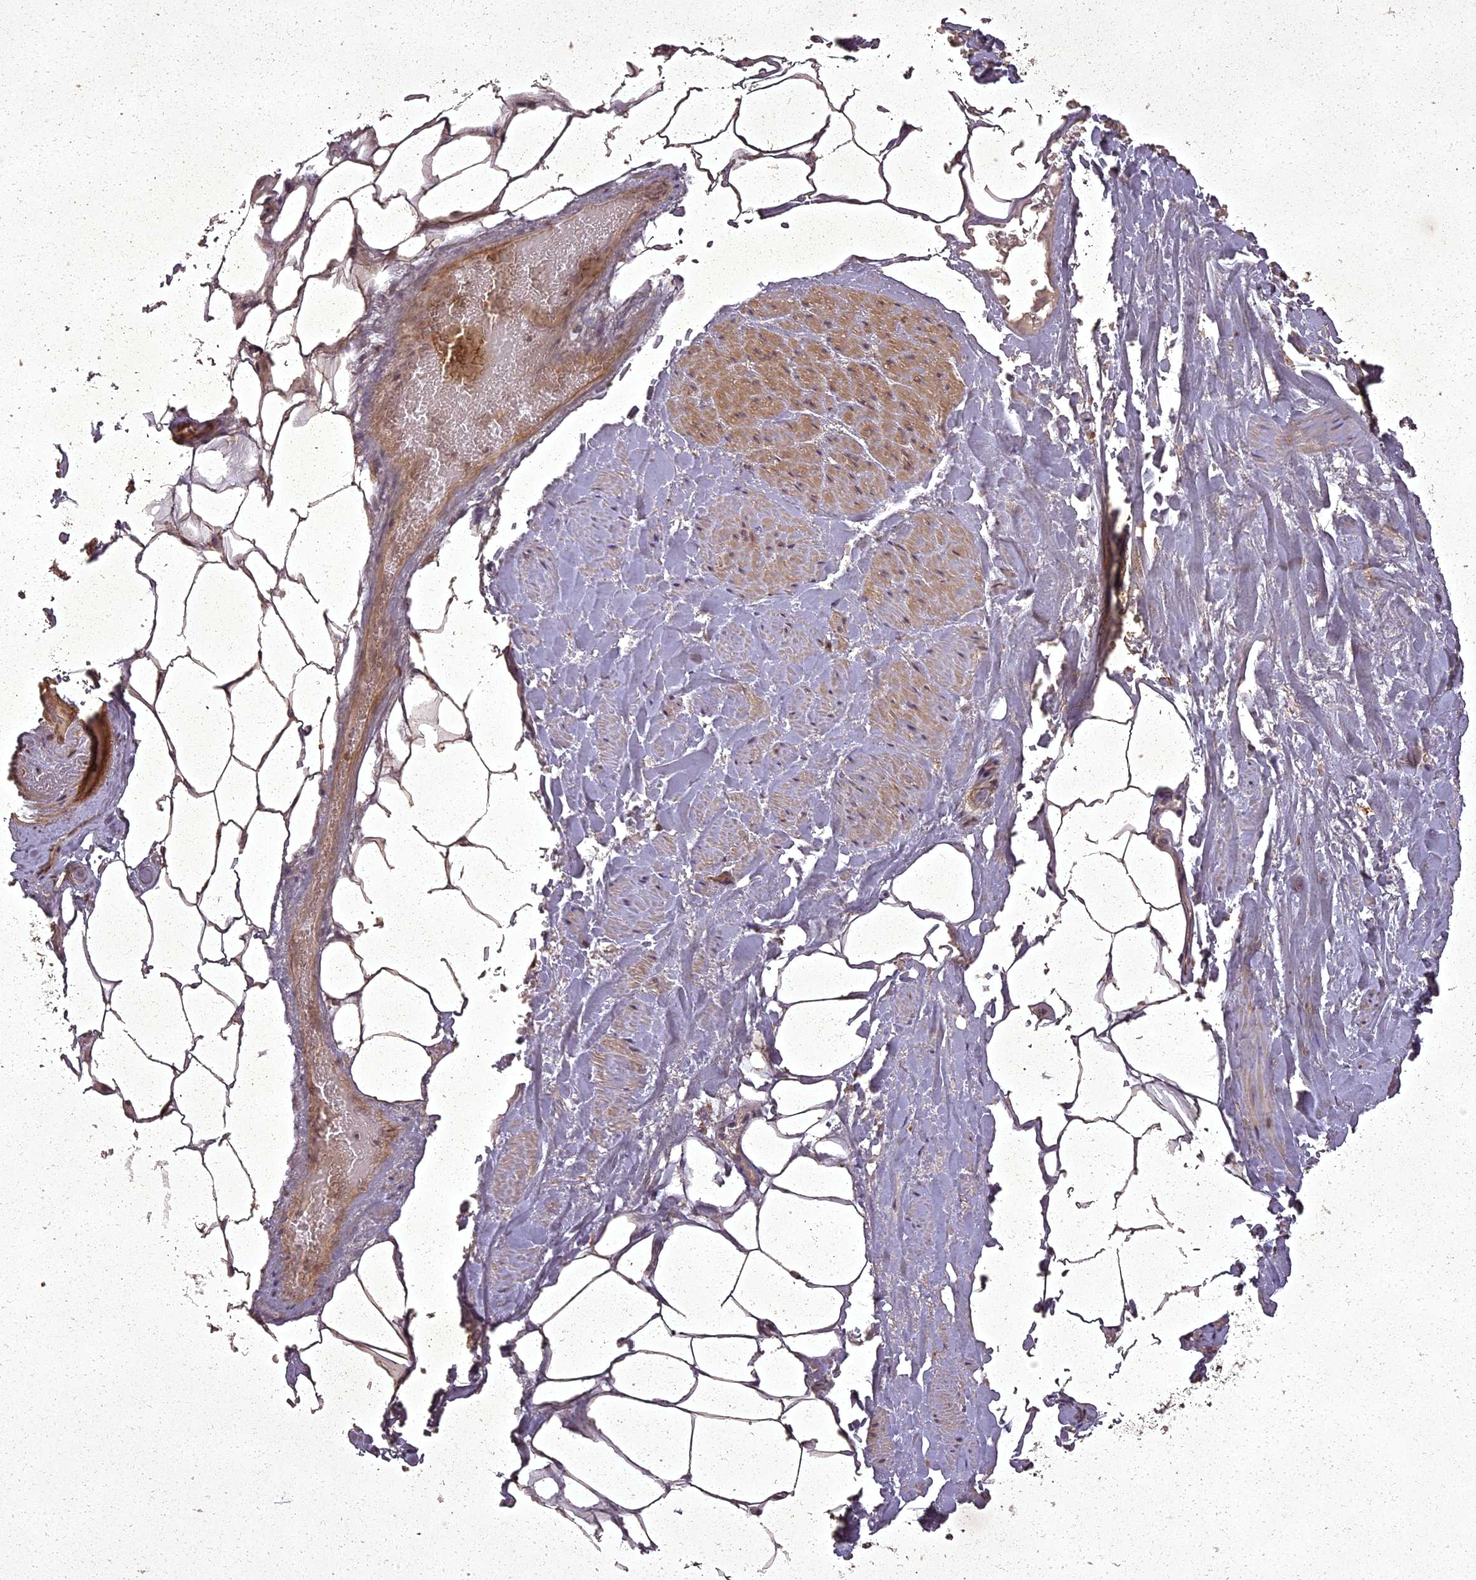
{"staining": {"intensity": "moderate", "quantity": ">75%", "location": "cytoplasmic/membranous"}, "tissue": "adipose tissue", "cell_type": "Adipocytes", "image_type": "normal", "snomed": [{"axis": "morphology", "description": "Normal tissue, NOS"}, {"axis": "morphology", "description": "Adenocarcinoma, Low grade"}, {"axis": "topography", "description": "Prostate"}, {"axis": "topography", "description": "Peripheral nerve tissue"}], "caption": "IHC staining of normal adipose tissue, which reveals medium levels of moderate cytoplasmic/membranous staining in about >75% of adipocytes indicating moderate cytoplasmic/membranous protein expression. The staining was performed using DAB (brown) for protein detection and nuclei were counterstained in hematoxylin (blue).", "gene": "ING5", "patient": {"sex": "male", "age": 63}}